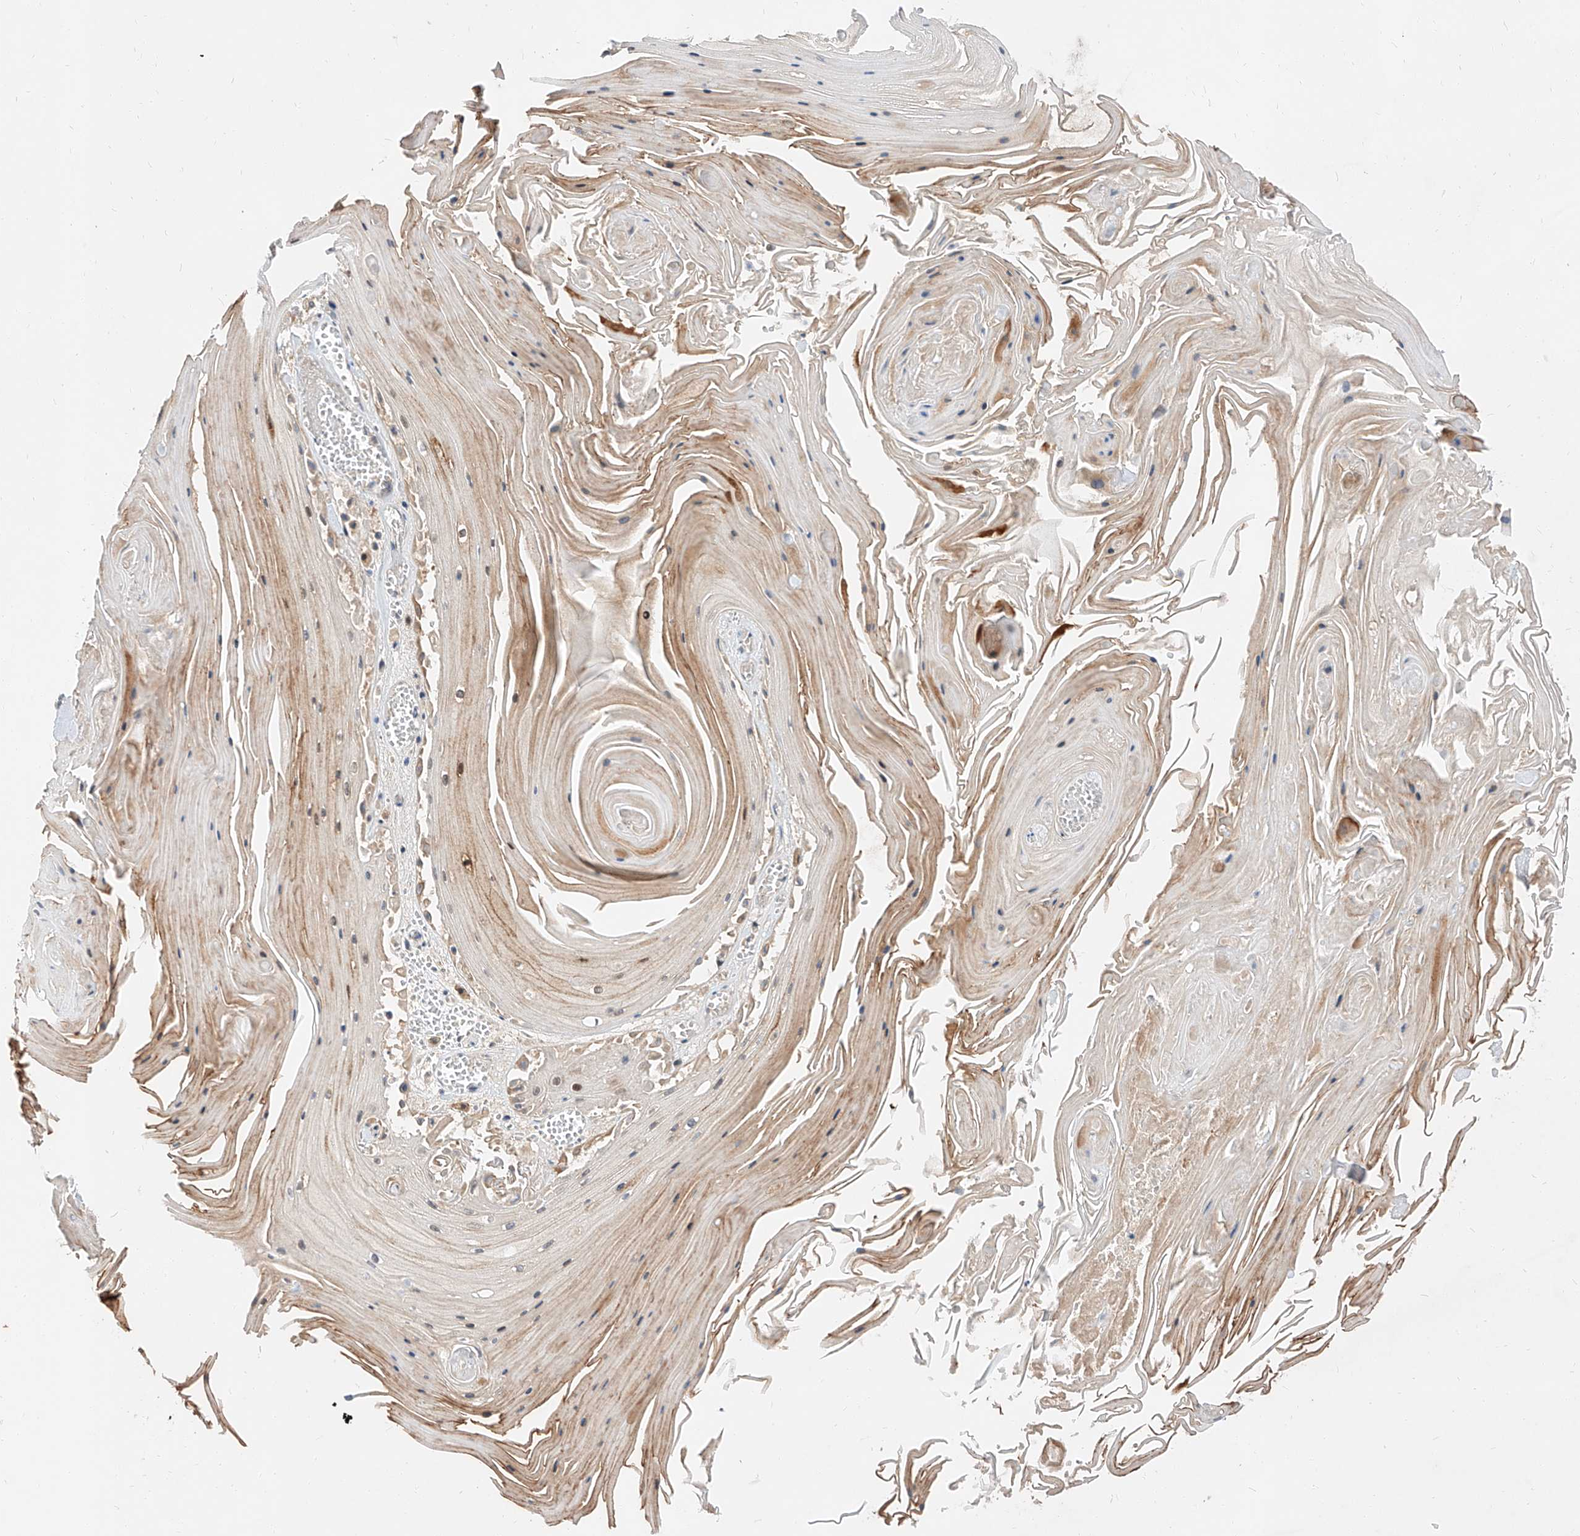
{"staining": {"intensity": "moderate", "quantity": "<25%", "location": "cytoplasmic/membranous,nuclear"}, "tissue": "skin cancer", "cell_type": "Tumor cells", "image_type": "cancer", "snomed": [{"axis": "morphology", "description": "Squamous cell carcinoma, NOS"}, {"axis": "topography", "description": "Skin"}], "caption": "High-magnification brightfield microscopy of squamous cell carcinoma (skin) stained with DAB (3,3'-diaminobenzidine) (brown) and counterstained with hematoxylin (blue). tumor cells exhibit moderate cytoplasmic/membranous and nuclear staining is identified in approximately<25% of cells.", "gene": "DIRAS3", "patient": {"sex": "male", "age": 74}}